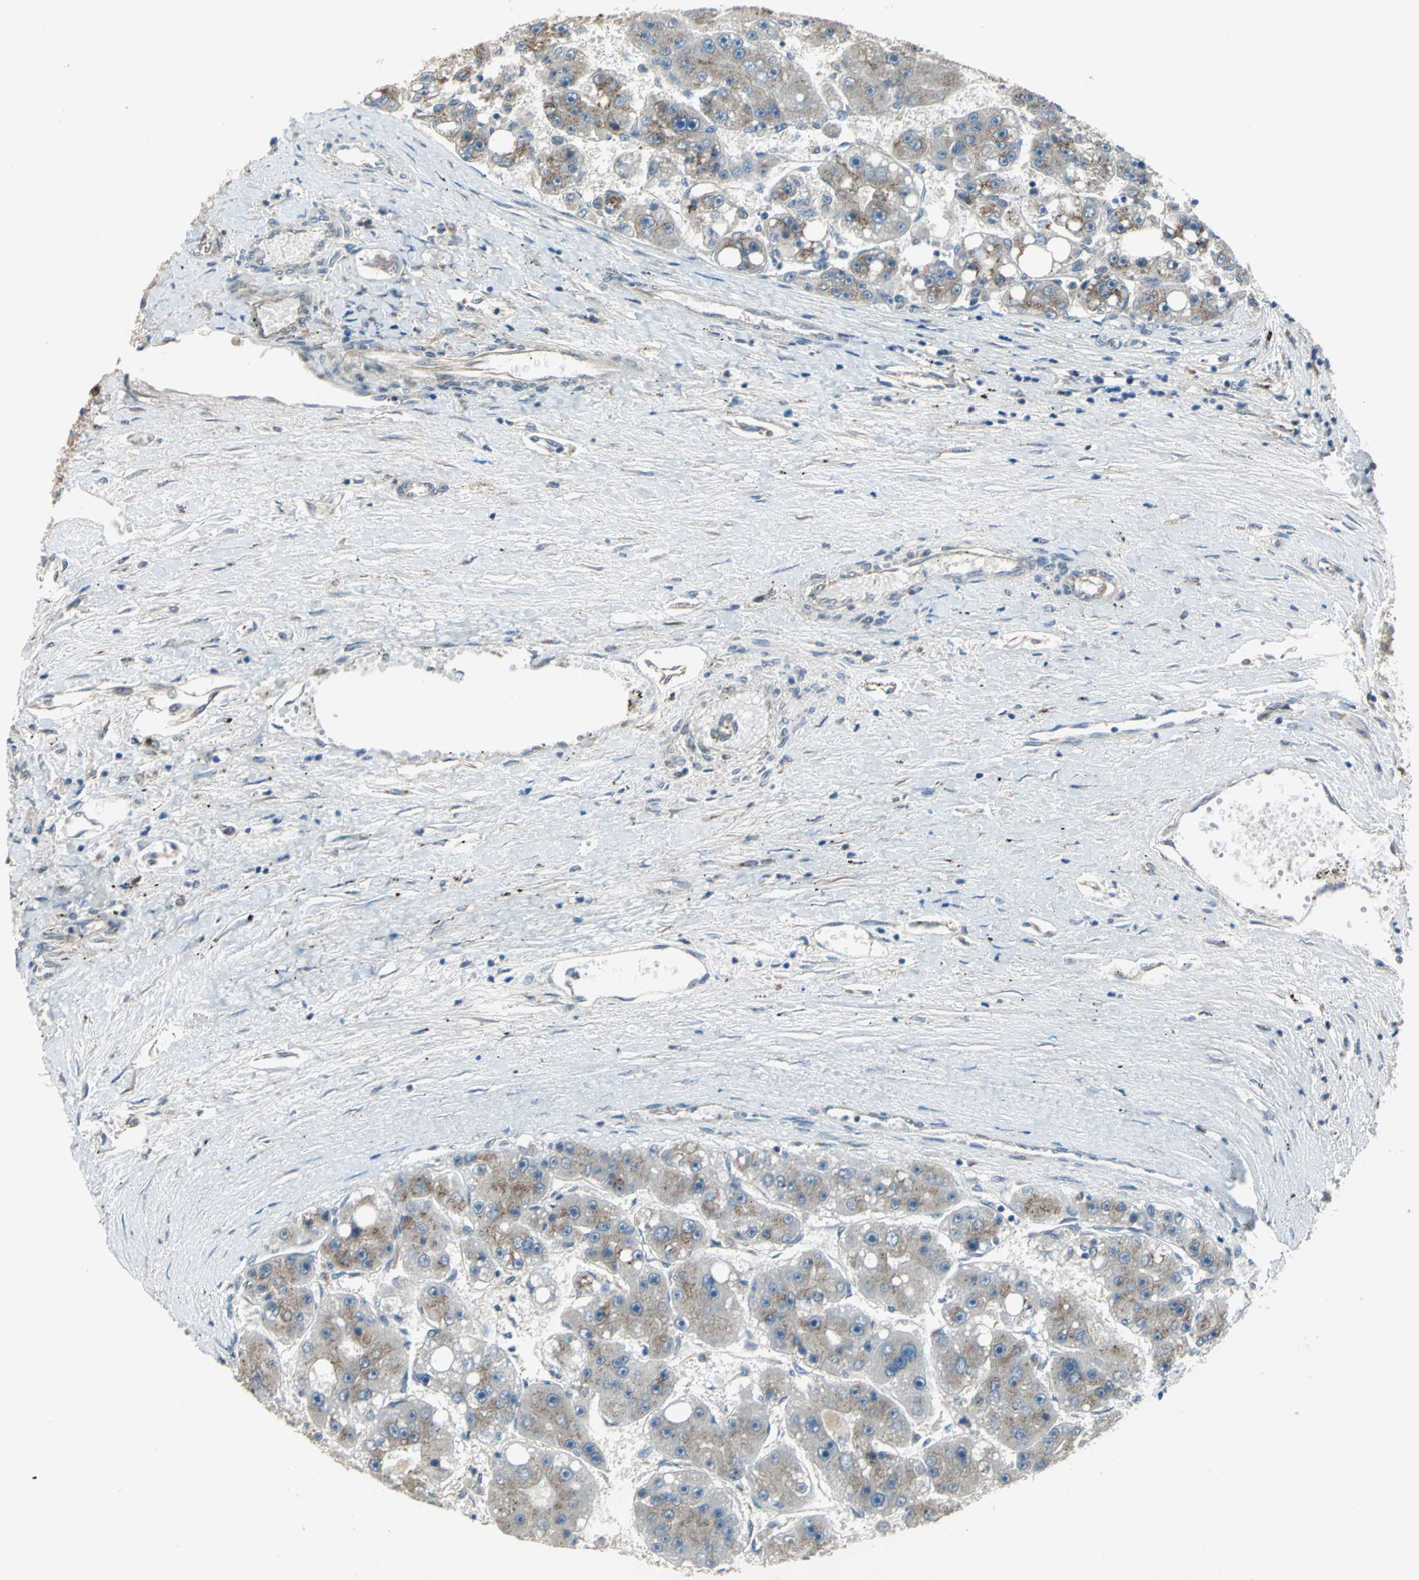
{"staining": {"intensity": "moderate", "quantity": ">75%", "location": "cytoplasmic/membranous"}, "tissue": "liver cancer", "cell_type": "Tumor cells", "image_type": "cancer", "snomed": [{"axis": "morphology", "description": "Carcinoma, Hepatocellular, NOS"}, {"axis": "topography", "description": "Liver"}], "caption": "A brown stain shows moderate cytoplasmic/membranous expression of a protein in human liver cancer (hepatocellular carcinoma) tumor cells.", "gene": "NFKBIE", "patient": {"sex": "female", "age": 61}}